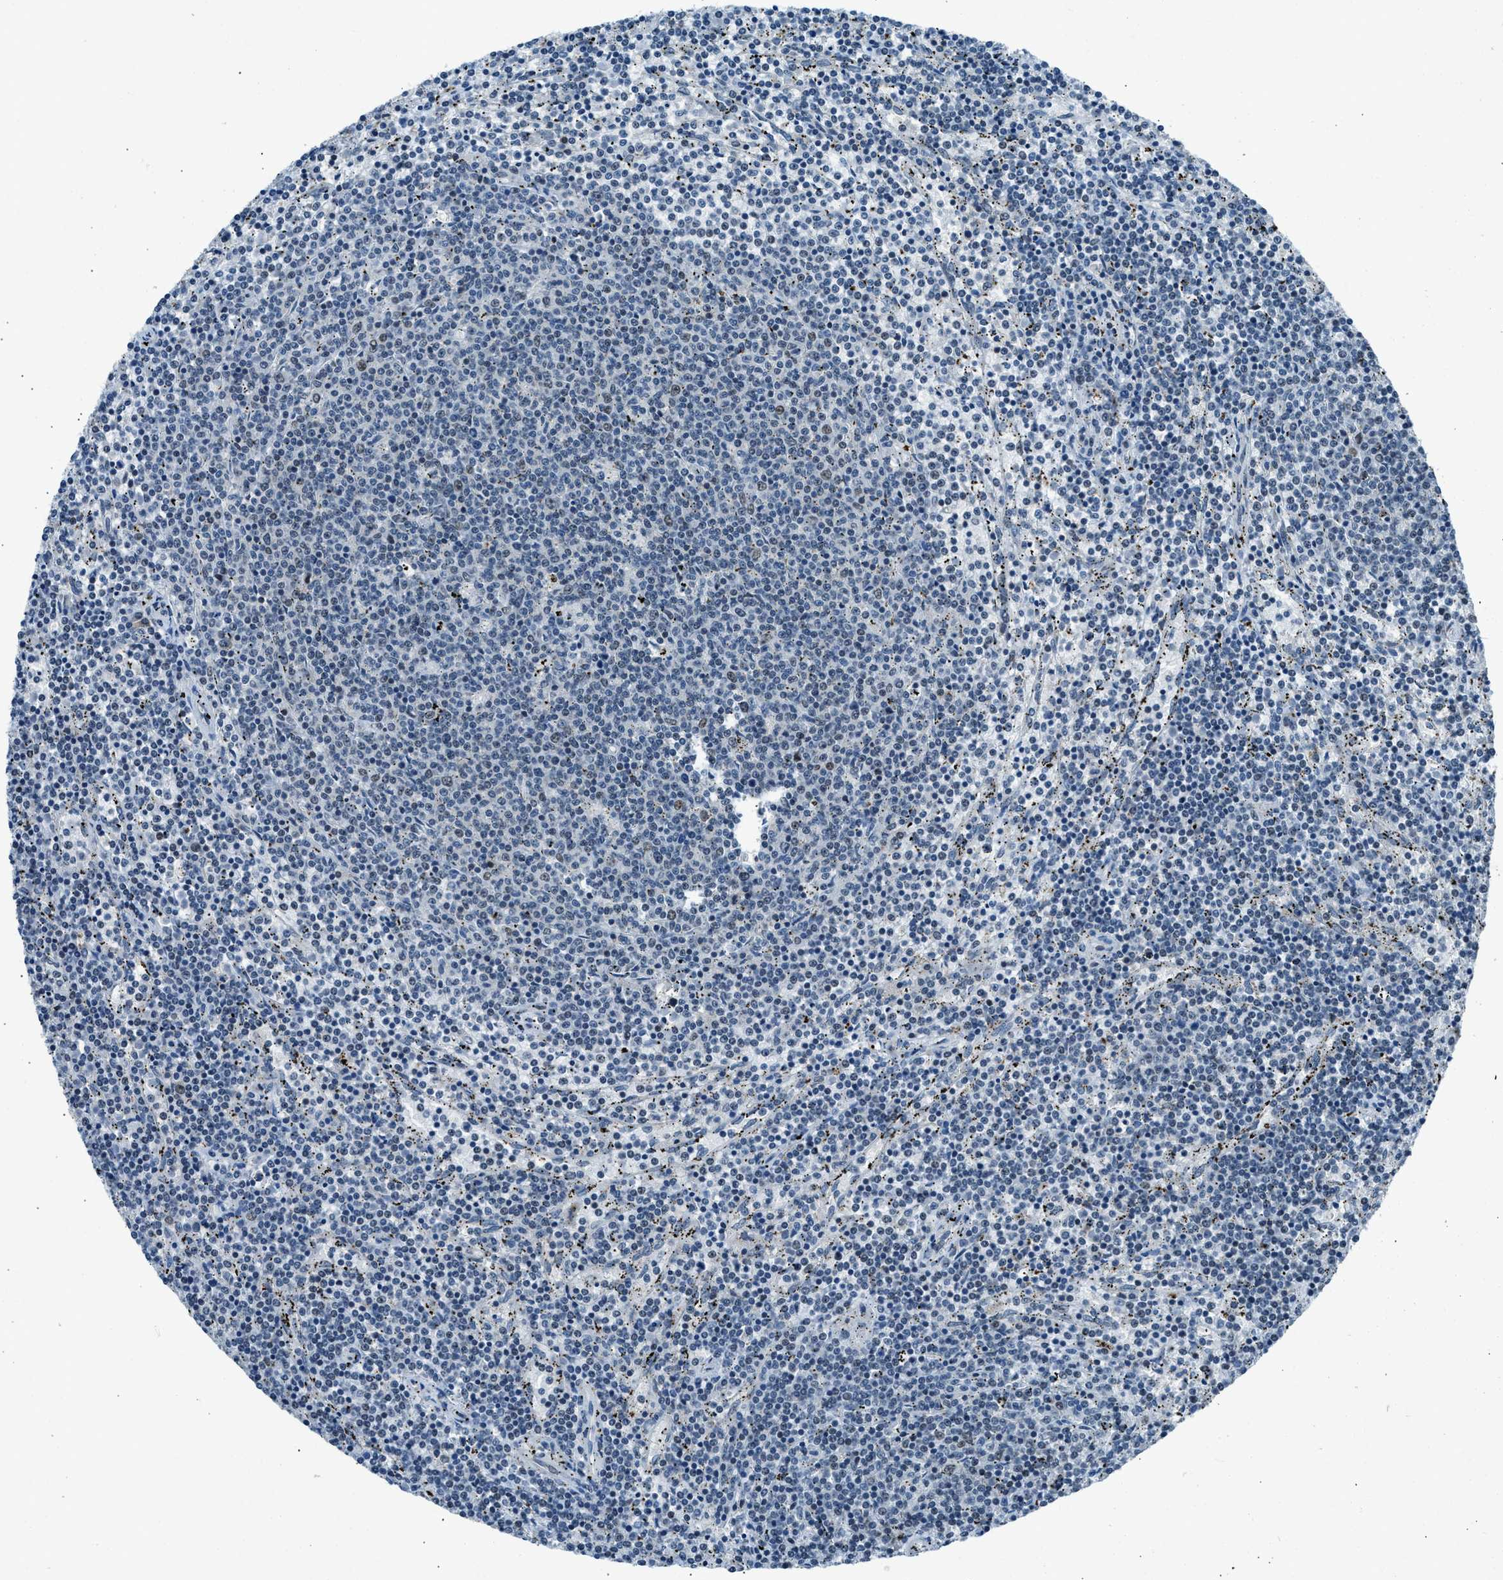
{"staining": {"intensity": "negative", "quantity": "none", "location": "none"}, "tissue": "lymphoma", "cell_type": "Tumor cells", "image_type": "cancer", "snomed": [{"axis": "morphology", "description": "Malignant lymphoma, non-Hodgkin's type, Low grade"}, {"axis": "topography", "description": "Spleen"}], "caption": "Tumor cells are negative for protein expression in human lymphoma.", "gene": "ADCY1", "patient": {"sex": "female", "age": 50}}